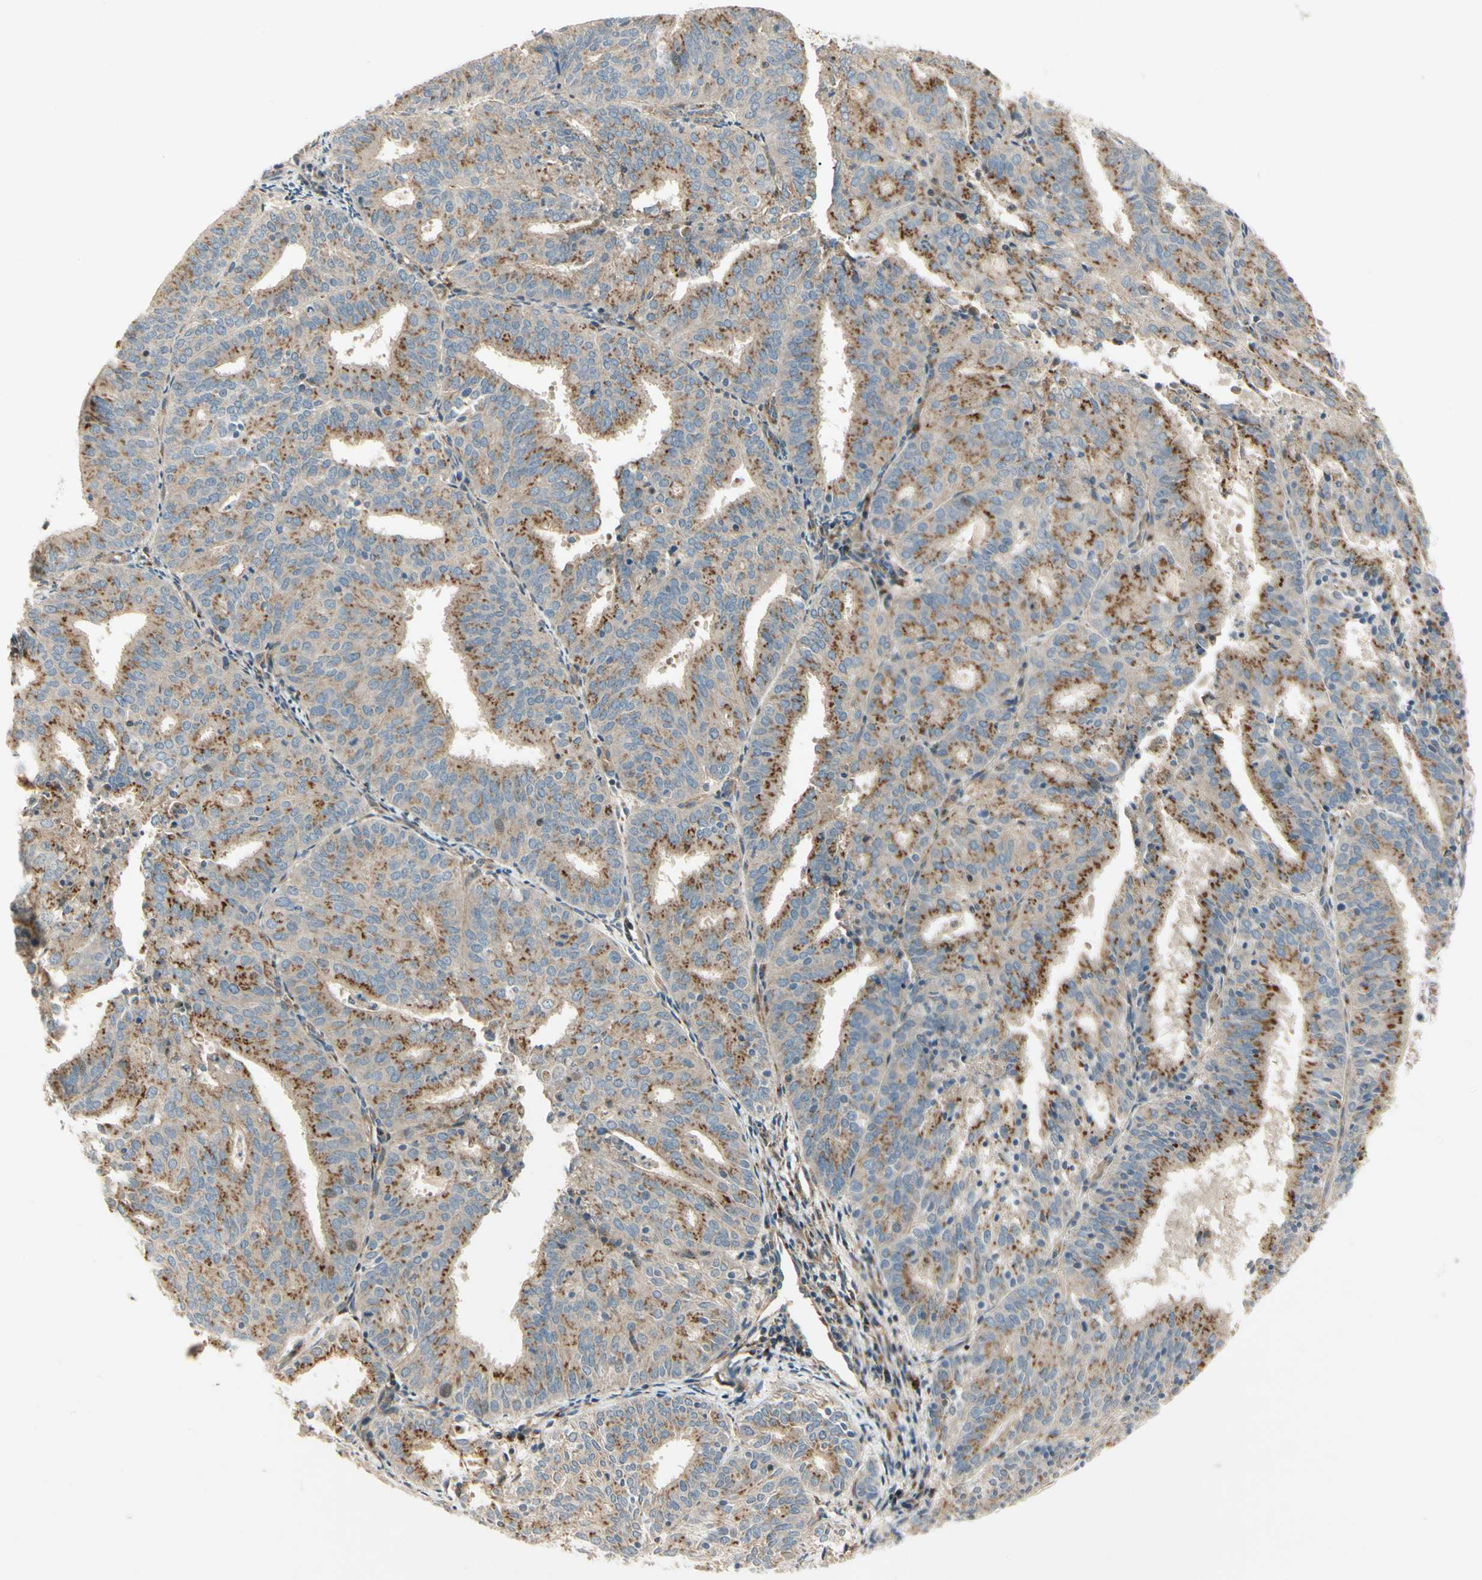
{"staining": {"intensity": "moderate", "quantity": ">75%", "location": "cytoplasmic/membranous"}, "tissue": "endometrial cancer", "cell_type": "Tumor cells", "image_type": "cancer", "snomed": [{"axis": "morphology", "description": "Adenocarcinoma, NOS"}, {"axis": "topography", "description": "Uterus"}], "caption": "Protein staining exhibits moderate cytoplasmic/membranous expression in about >75% of tumor cells in endometrial cancer (adenocarcinoma).", "gene": "ABCA3", "patient": {"sex": "female", "age": 60}}